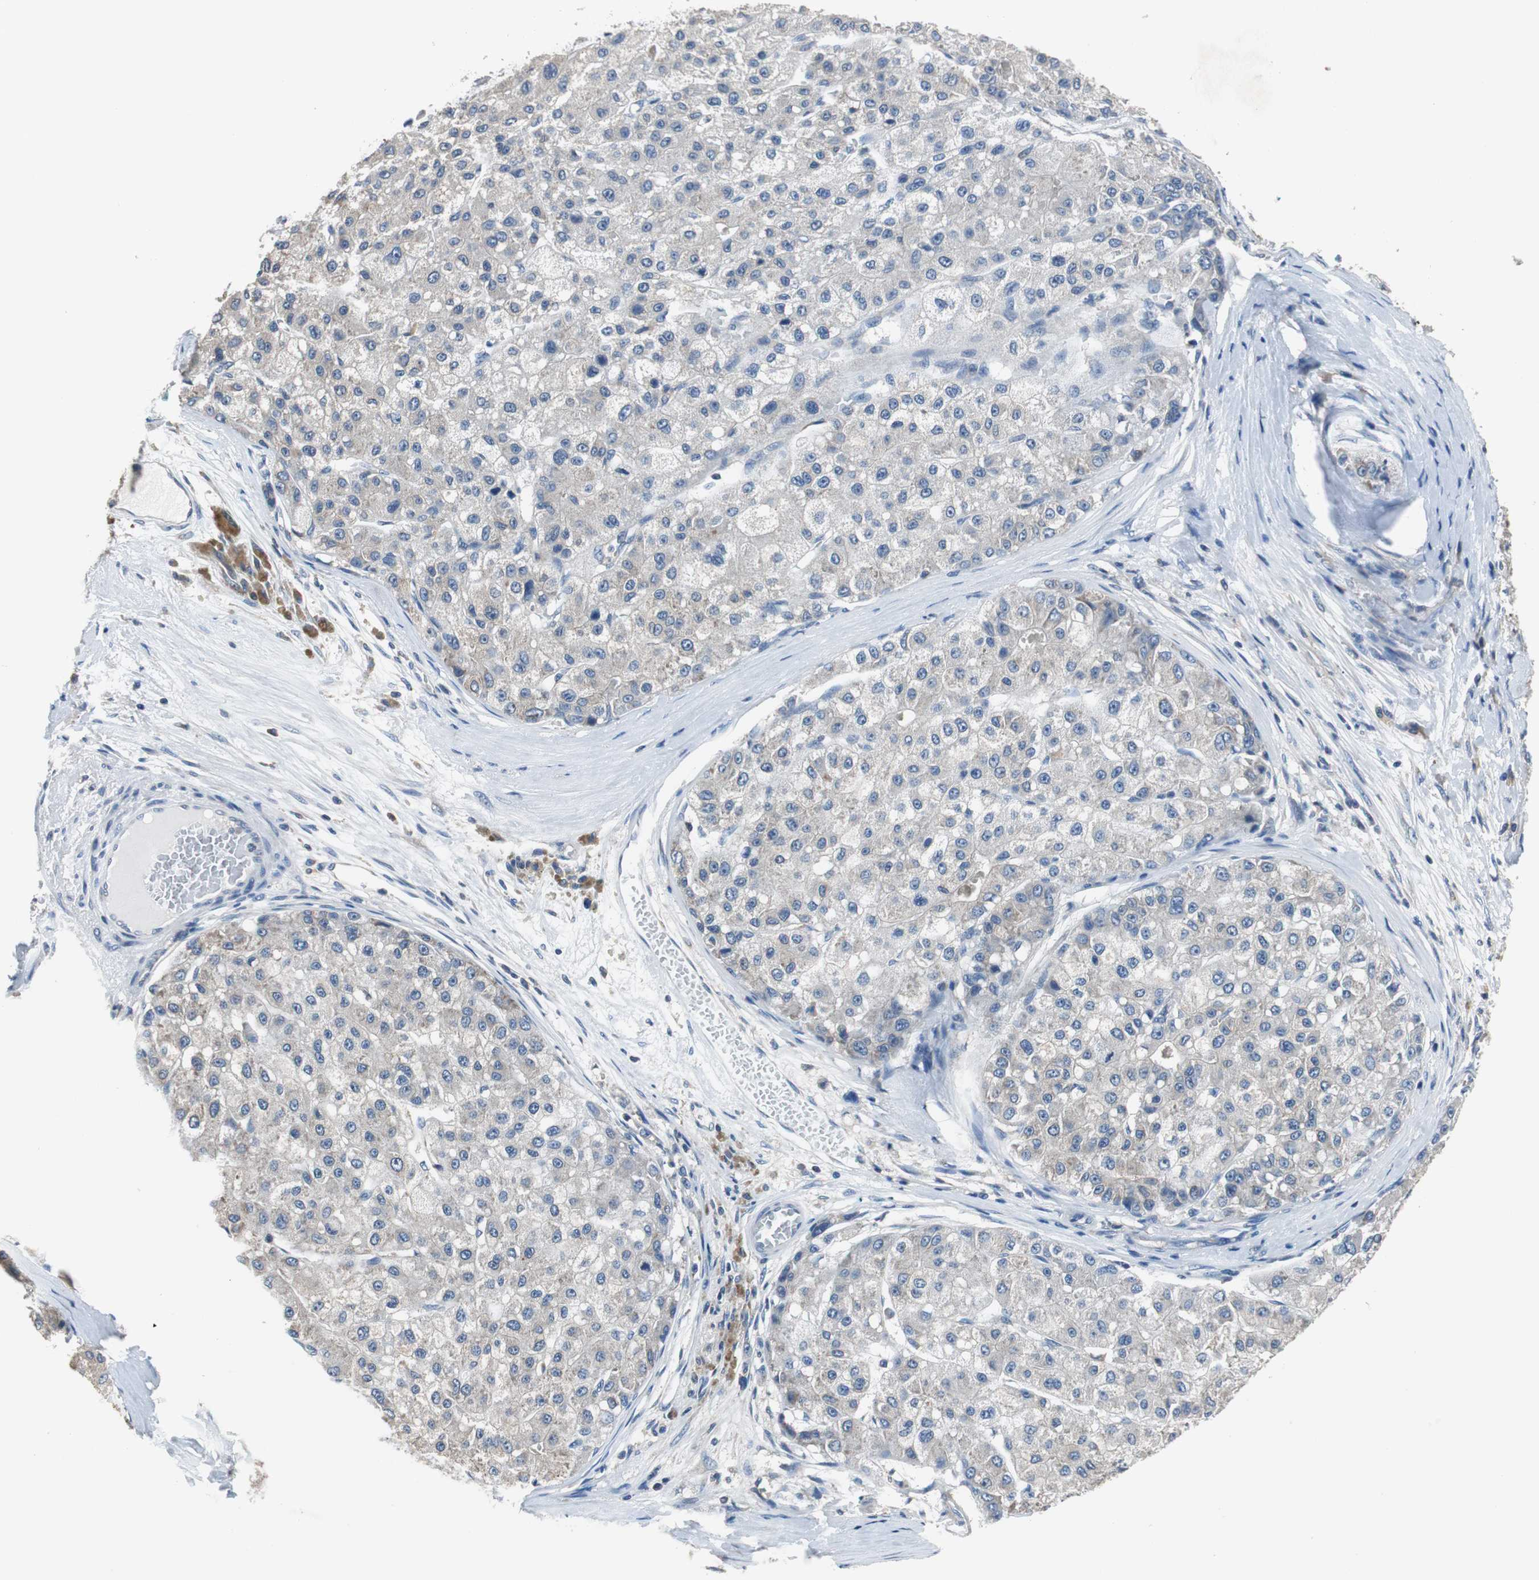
{"staining": {"intensity": "weak", "quantity": "25%-75%", "location": "cytoplasmic/membranous"}, "tissue": "liver cancer", "cell_type": "Tumor cells", "image_type": "cancer", "snomed": [{"axis": "morphology", "description": "Carcinoma, Hepatocellular, NOS"}, {"axis": "topography", "description": "Liver"}], "caption": "The image shows a brown stain indicating the presence of a protein in the cytoplasmic/membranous of tumor cells in liver cancer. (DAB (3,3'-diaminobenzidine) IHC with brightfield microscopy, high magnification).", "gene": "PRKCA", "patient": {"sex": "male", "age": 80}}